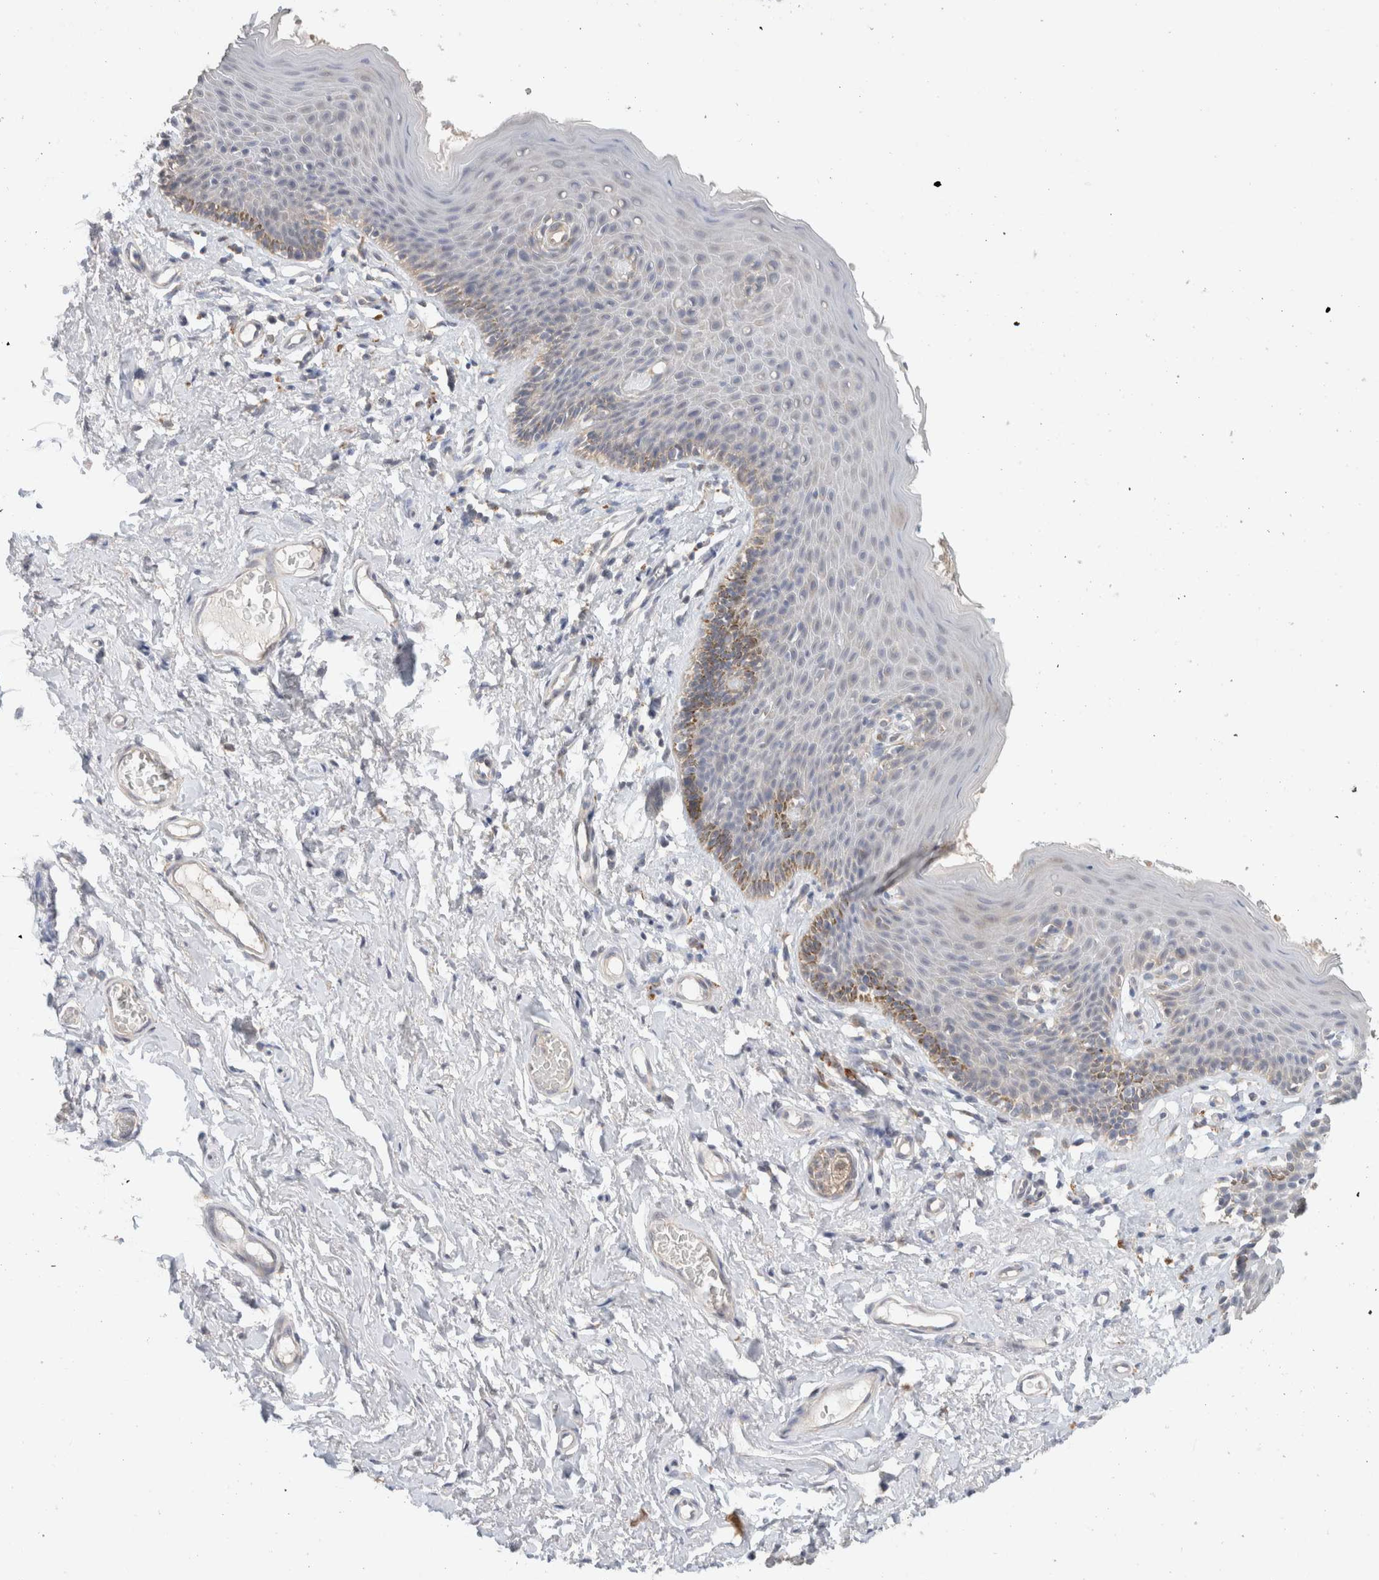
{"staining": {"intensity": "moderate", "quantity": "<25%", "location": "cytoplasmic/membranous"}, "tissue": "skin", "cell_type": "Epidermal cells", "image_type": "normal", "snomed": [{"axis": "morphology", "description": "Normal tissue, NOS"}, {"axis": "topography", "description": "Vulva"}], "caption": "Approximately <25% of epidermal cells in unremarkable skin show moderate cytoplasmic/membranous protein staining as visualized by brown immunohistochemical staining.", "gene": "CA13", "patient": {"sex": "female", "age": 66}}